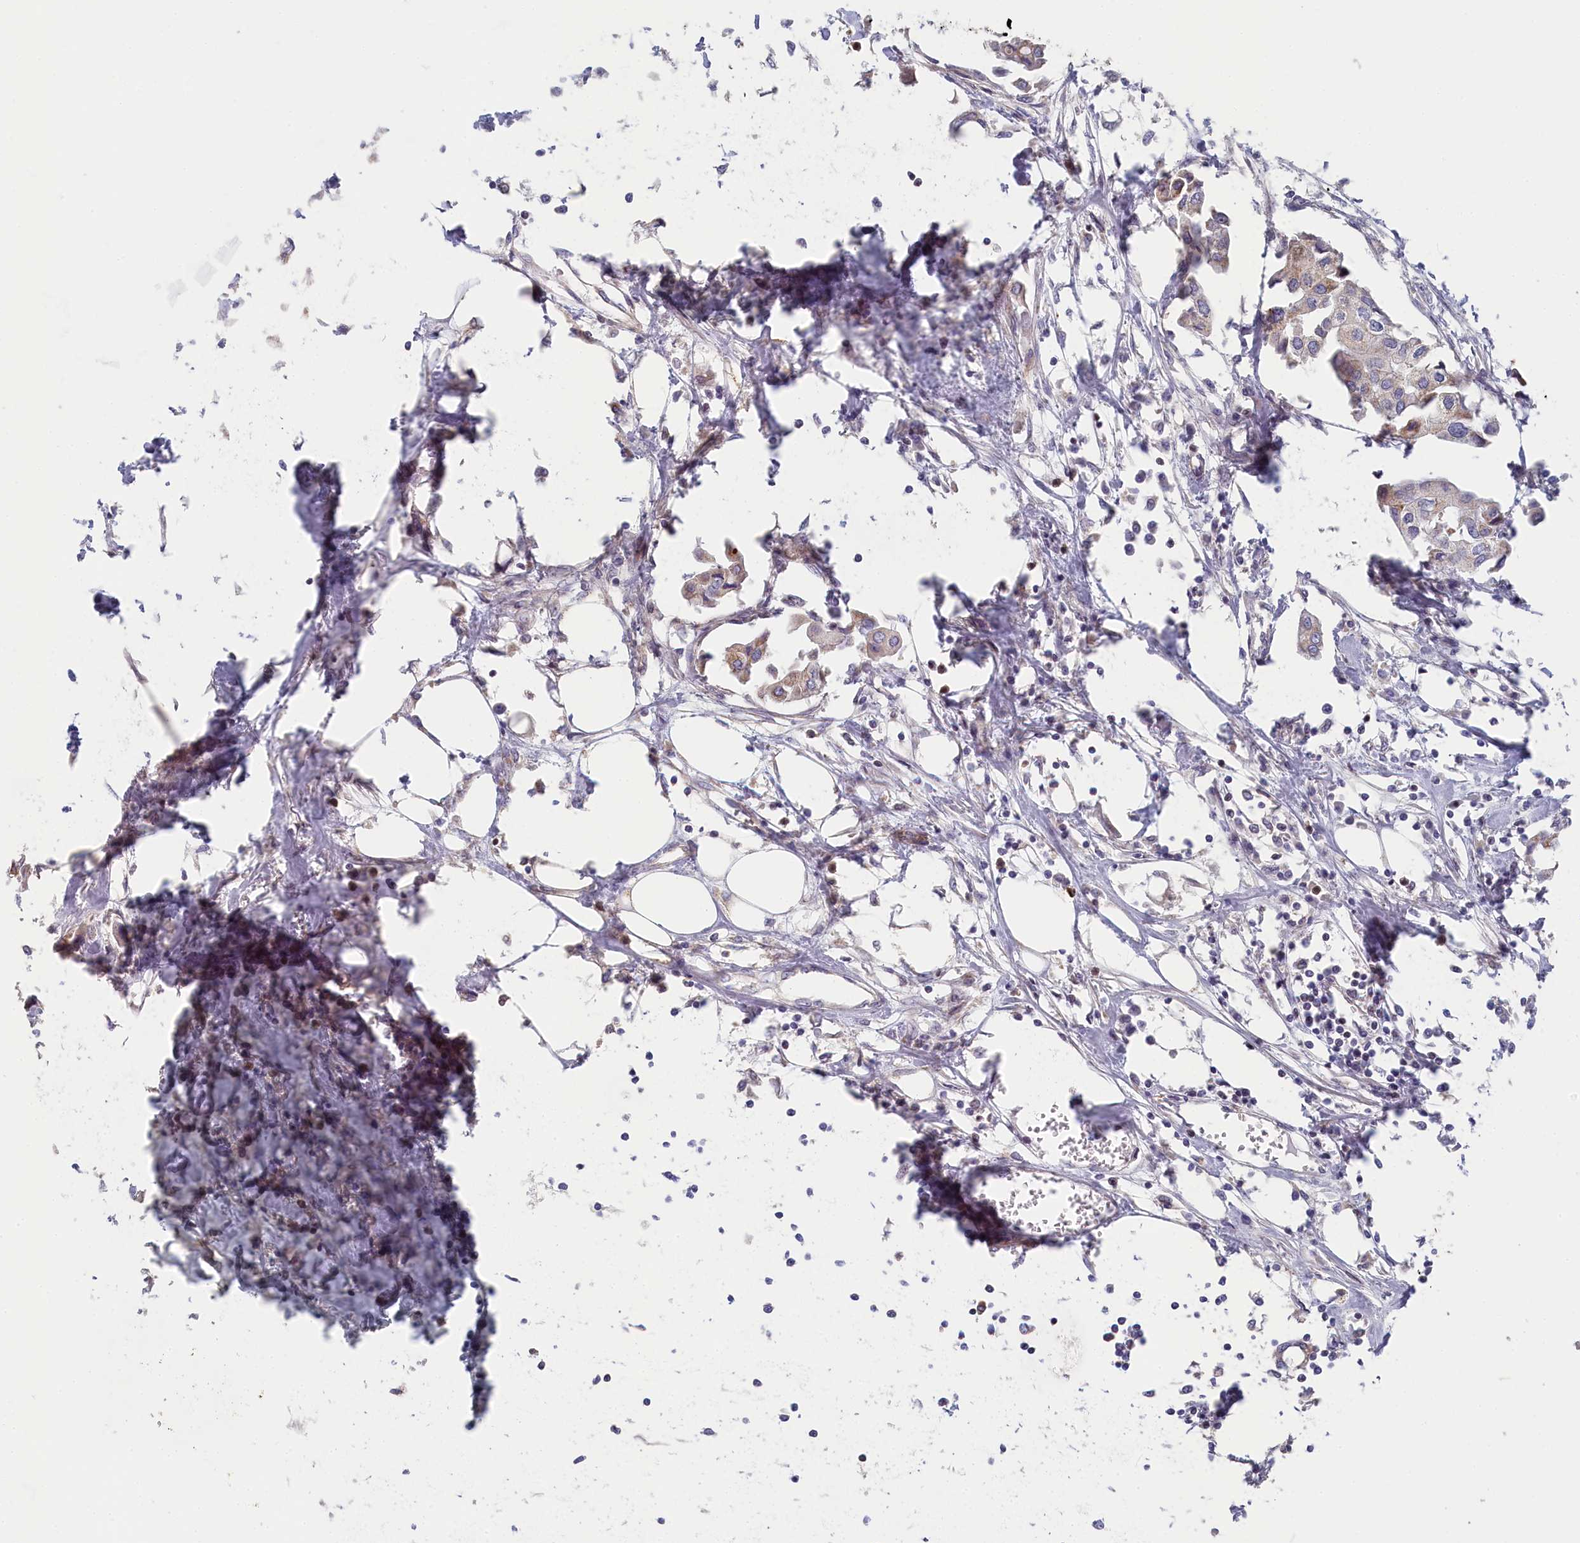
{"staining": {"intensity": "weak", "quantity": "25%-75%", "location": "cytoplasmic/membranous"}, "tissue": "urothelial cancer", "cell_type": "Tumor cells", "image_type": "cancer", "snomed": [{"axis": "morphology", "description": "Urothelial carcinoma, High grade"}, {"axis": "topography", "description": "Urinary bladder"}], "caption": "There is low levels of weak cytoplasmic/membranous staining in tumor cells of high-grade urothelial carcinoma, as demonstrated by immunohistochemical staining (brown color).", "gene": "INTS4", "patient": {"sex": "male", "age": 64}}